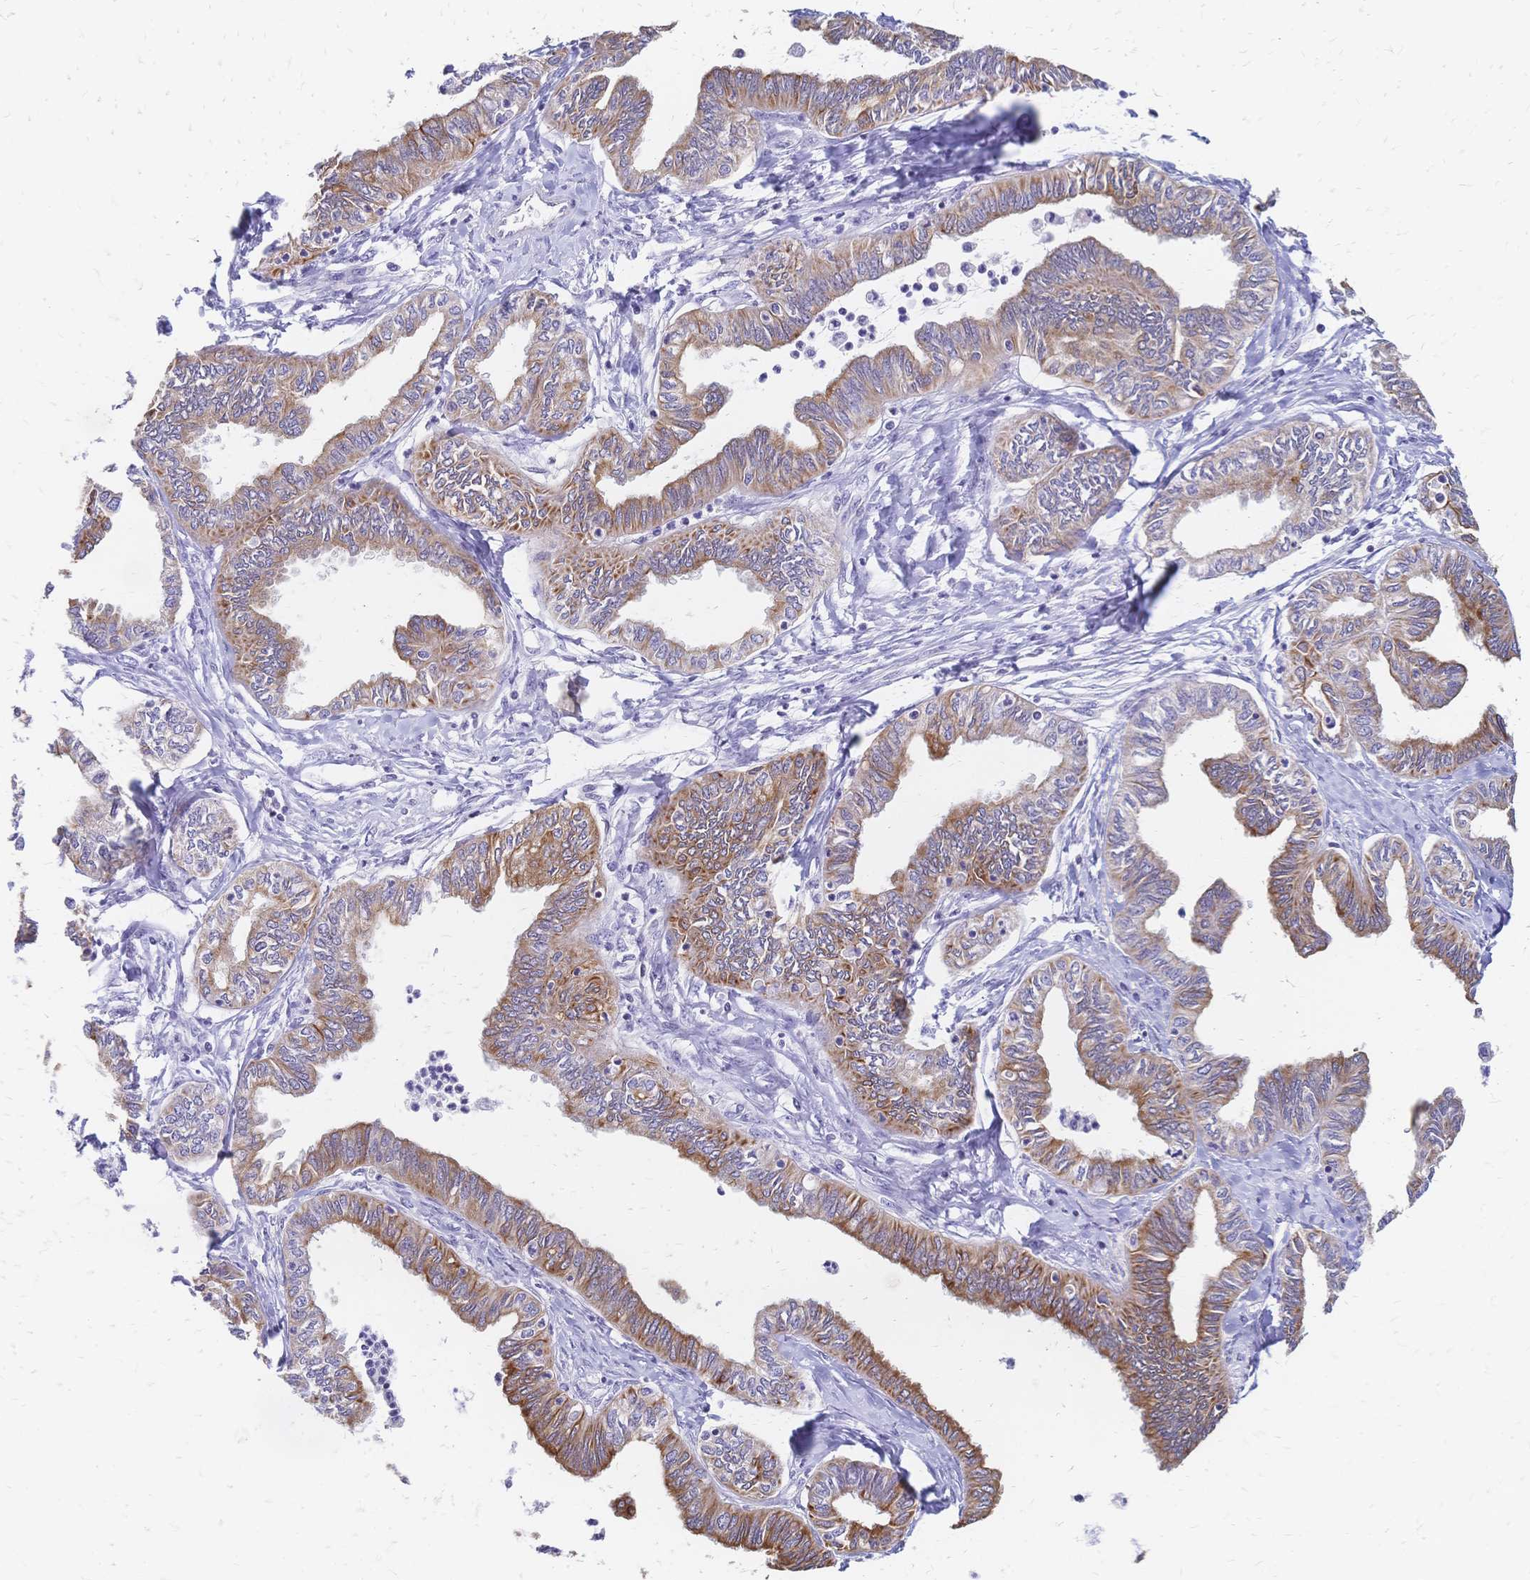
{"staining": {"intensity": "moderate", "quantity": ">75%", "location": "cytoplasmic/membranous"}, "tissue": "ovarian cancer", "cell_type": "Tumor cells", "image_type": "cancer", "snomed": [{"axis": "morphology", "description": "Carcinoma, endometroid"}, {"axis": "topography", "description": "Ovary"}], "caption": "Immunohistochemistry of ovarian cancer reveals medium levels of moderate cytoplasmic/membranous expression in about >75% of tumor cells.", "gene": "DTNB", "patient": {"sex": "female", "age": 70}}